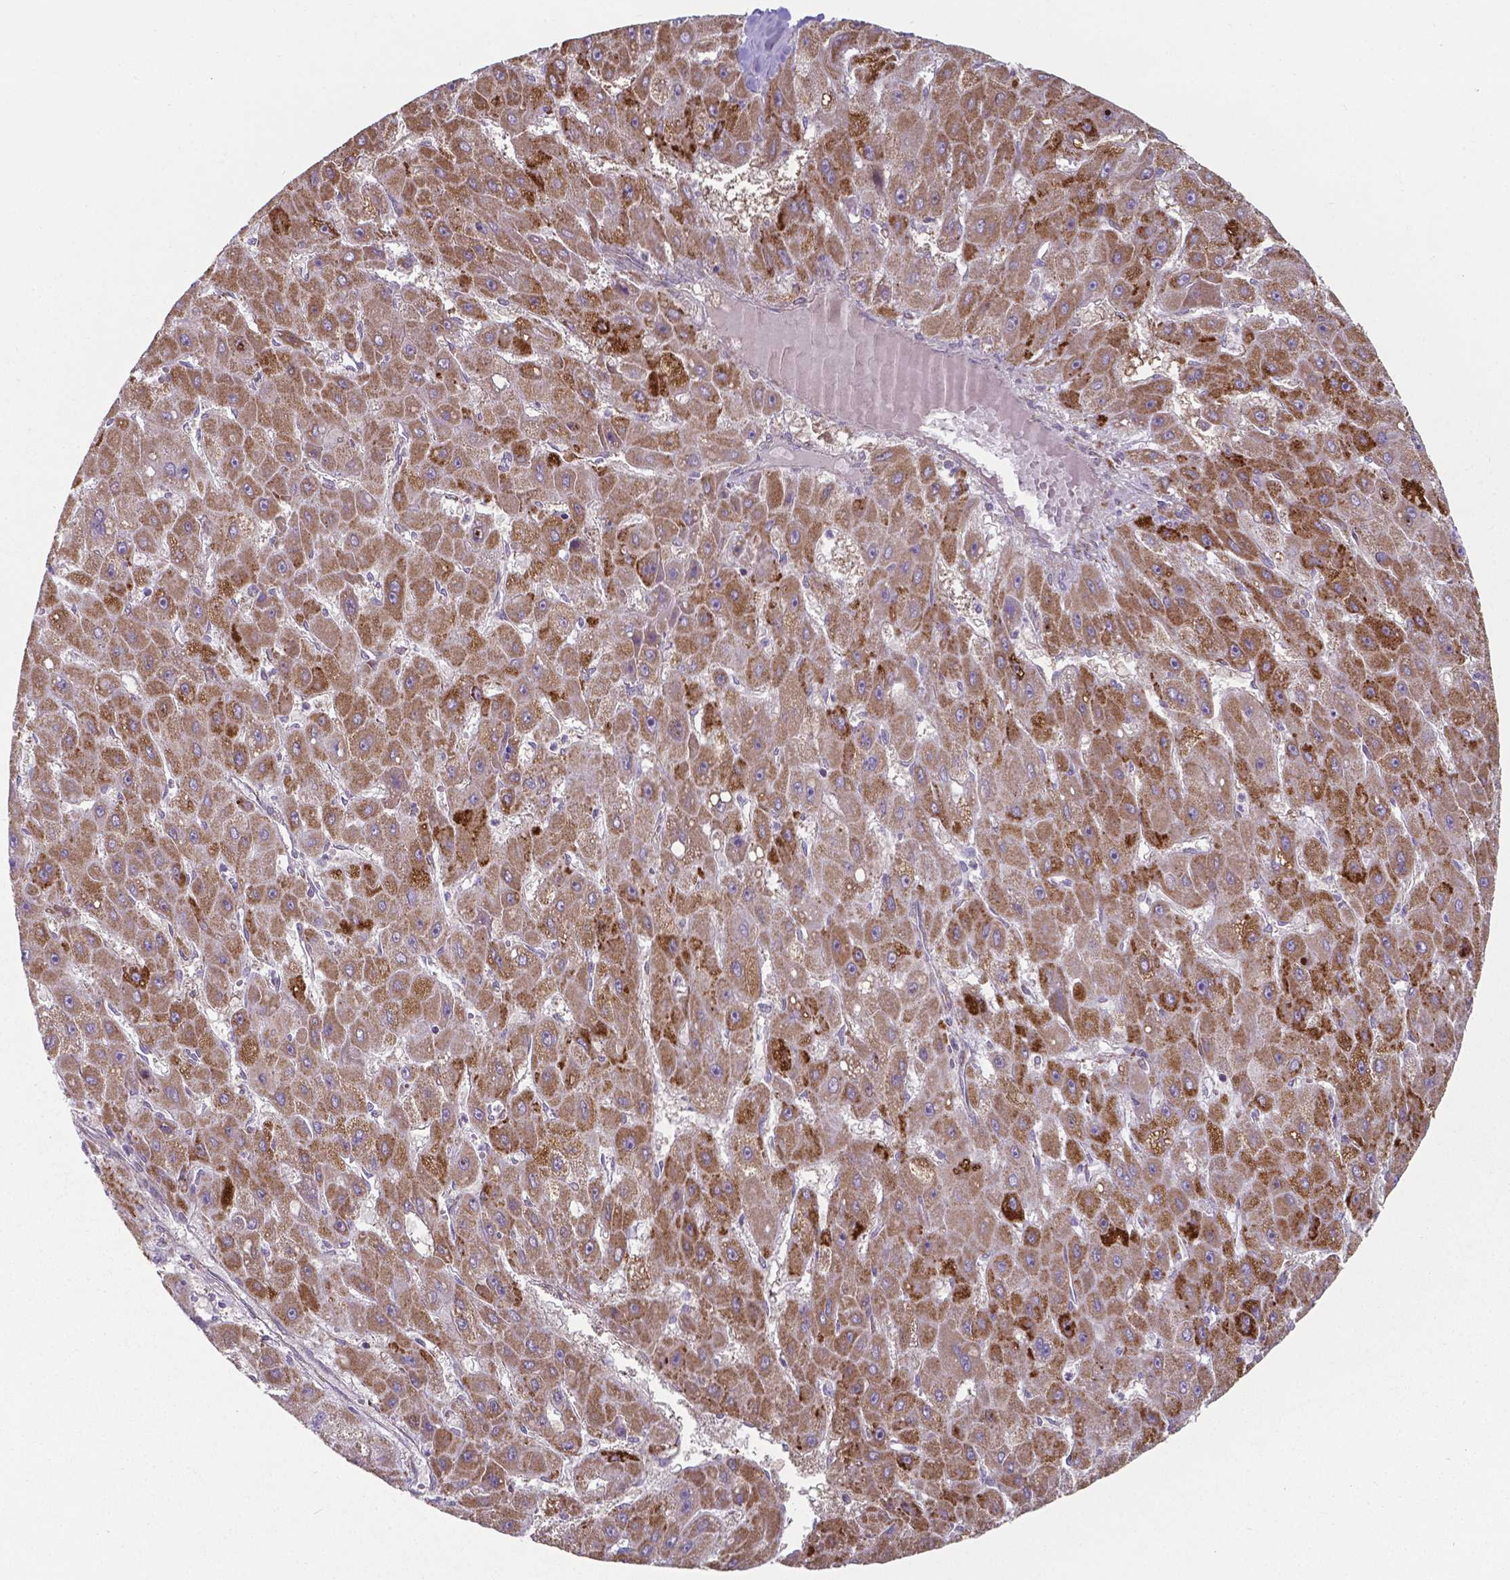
{"staining": {"intensity": "moderate", "quantity": ">75%", "location": "cytoplasmic/membranous"}, "tissue": "liver cancer", "cell_type": "Tumor cells", "image_type": "cancer", "snomed": [{"axis": "morphology", "description": "Carcinoma, Hepatocellular, NOS"}, {"axis": "topography", "description": "Liver"}], "caption": "A medium amount of moderate cytoplasmic/membranous staining is present in approximately >75% of tumor cells in liver cancer (hepatocellular carcinoma) tissue. The staining was performed using DAB (3,3'-diaminobenzidine) to visualize the protein expression in brown, while the nuclei were stained in blue with hematoxylin (Magnification: 20x).", "gene": "FAM114A1", "patient": {"sex": "female", "age": 25}}